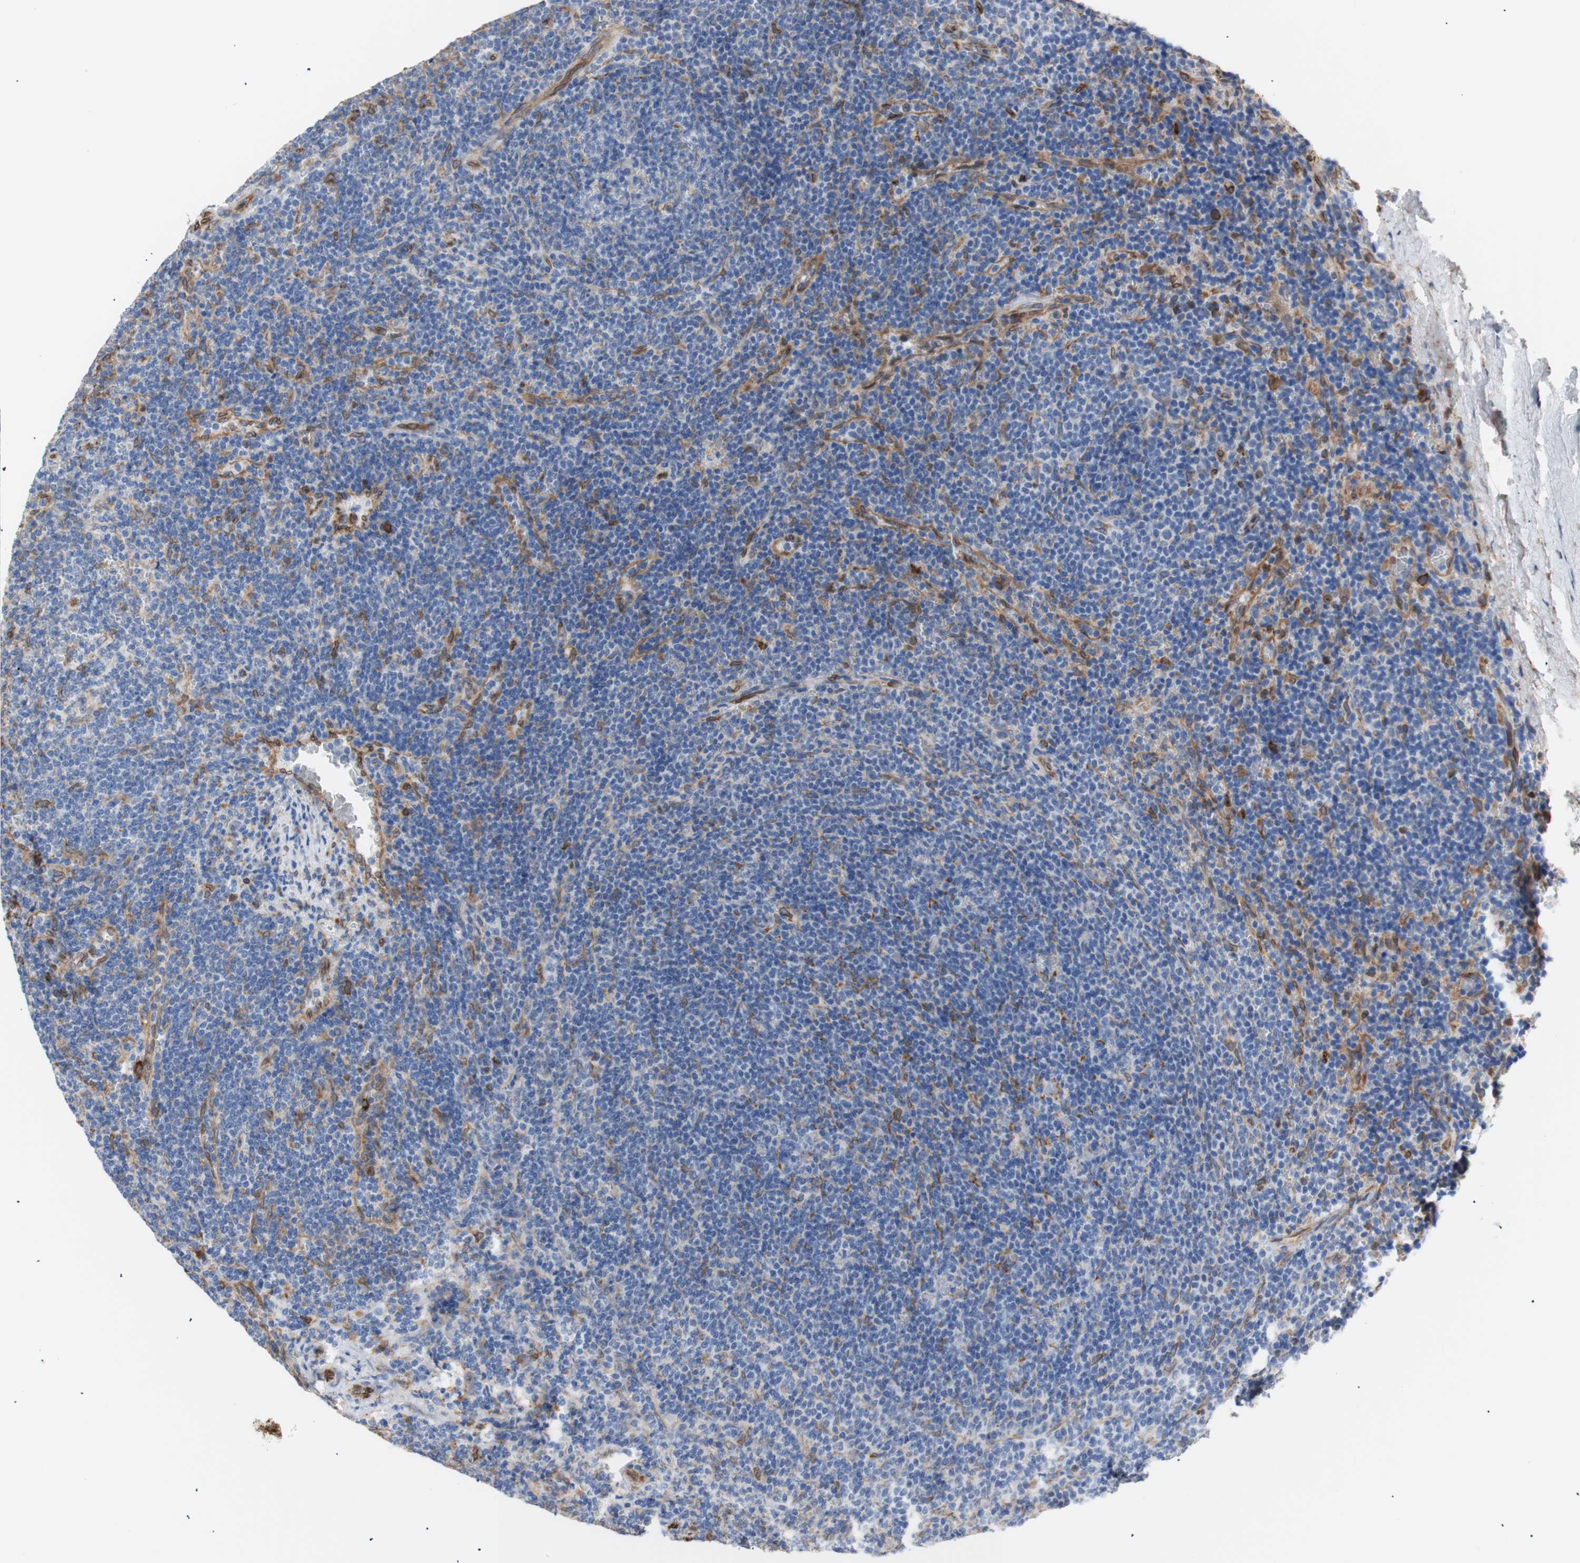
{"staining": {"intensity": "moderate", "quantity": "<25%", "location": "cytoplasmic/membranous"}, "tissue": "lymphoma", "cell_type": "Tumor cells", "image_type": "cancer", "snomed": [{"axis": "morphology", "description": "Malignant lymphoma, non-Hodgkin's type, Low grade"}, {"axis": "topography", "description": "Spleen"}], "caption": "This is an image of IHC staining of lymphoma, which shows moderate positivity in the cytoplasmic/membranous of tumor cells.", "gene": "ERLIN1", "patient": {"sex": "female", "age": 50}}